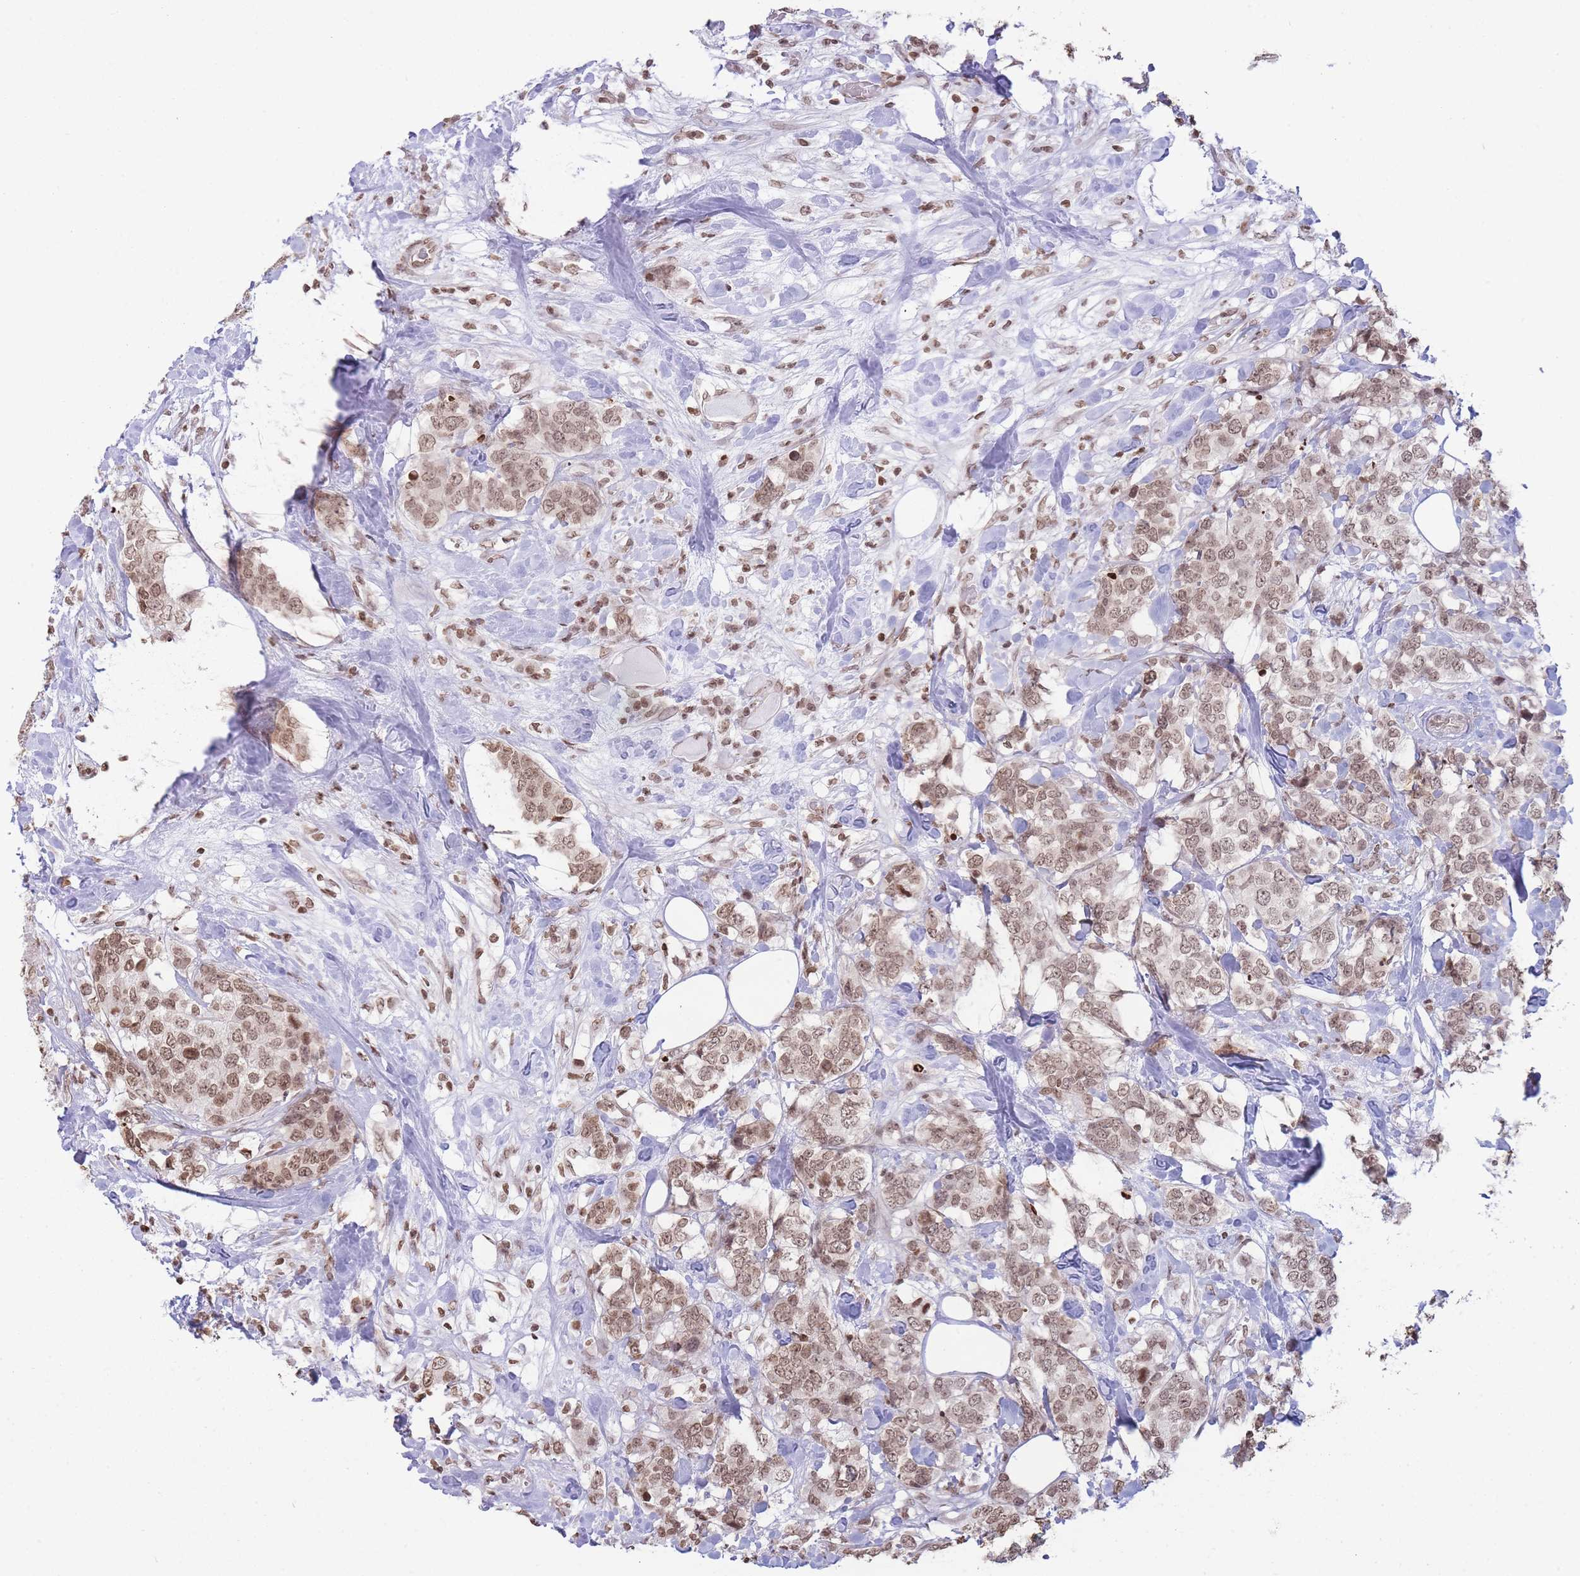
{"staining": {"intensity": "moderate", "quantity": ">75%", "location": "nuclear"}, "tissue": "breast cancer", "cell_type": "Tumor cells", "image_type": "cancer", "snomed": [{"axis": "morphology", "description": "Lobular carcinoma"}, {"axis": "topography", "description": "Breast"}], "caption": "Lobular carcinoma (breast) stained for a protein (brown) shows moderate nuclear positive positivity in about >75% of tumor cells.", "gene": "SHISAL1", "patient": {"sex": "female", "age": 59}}